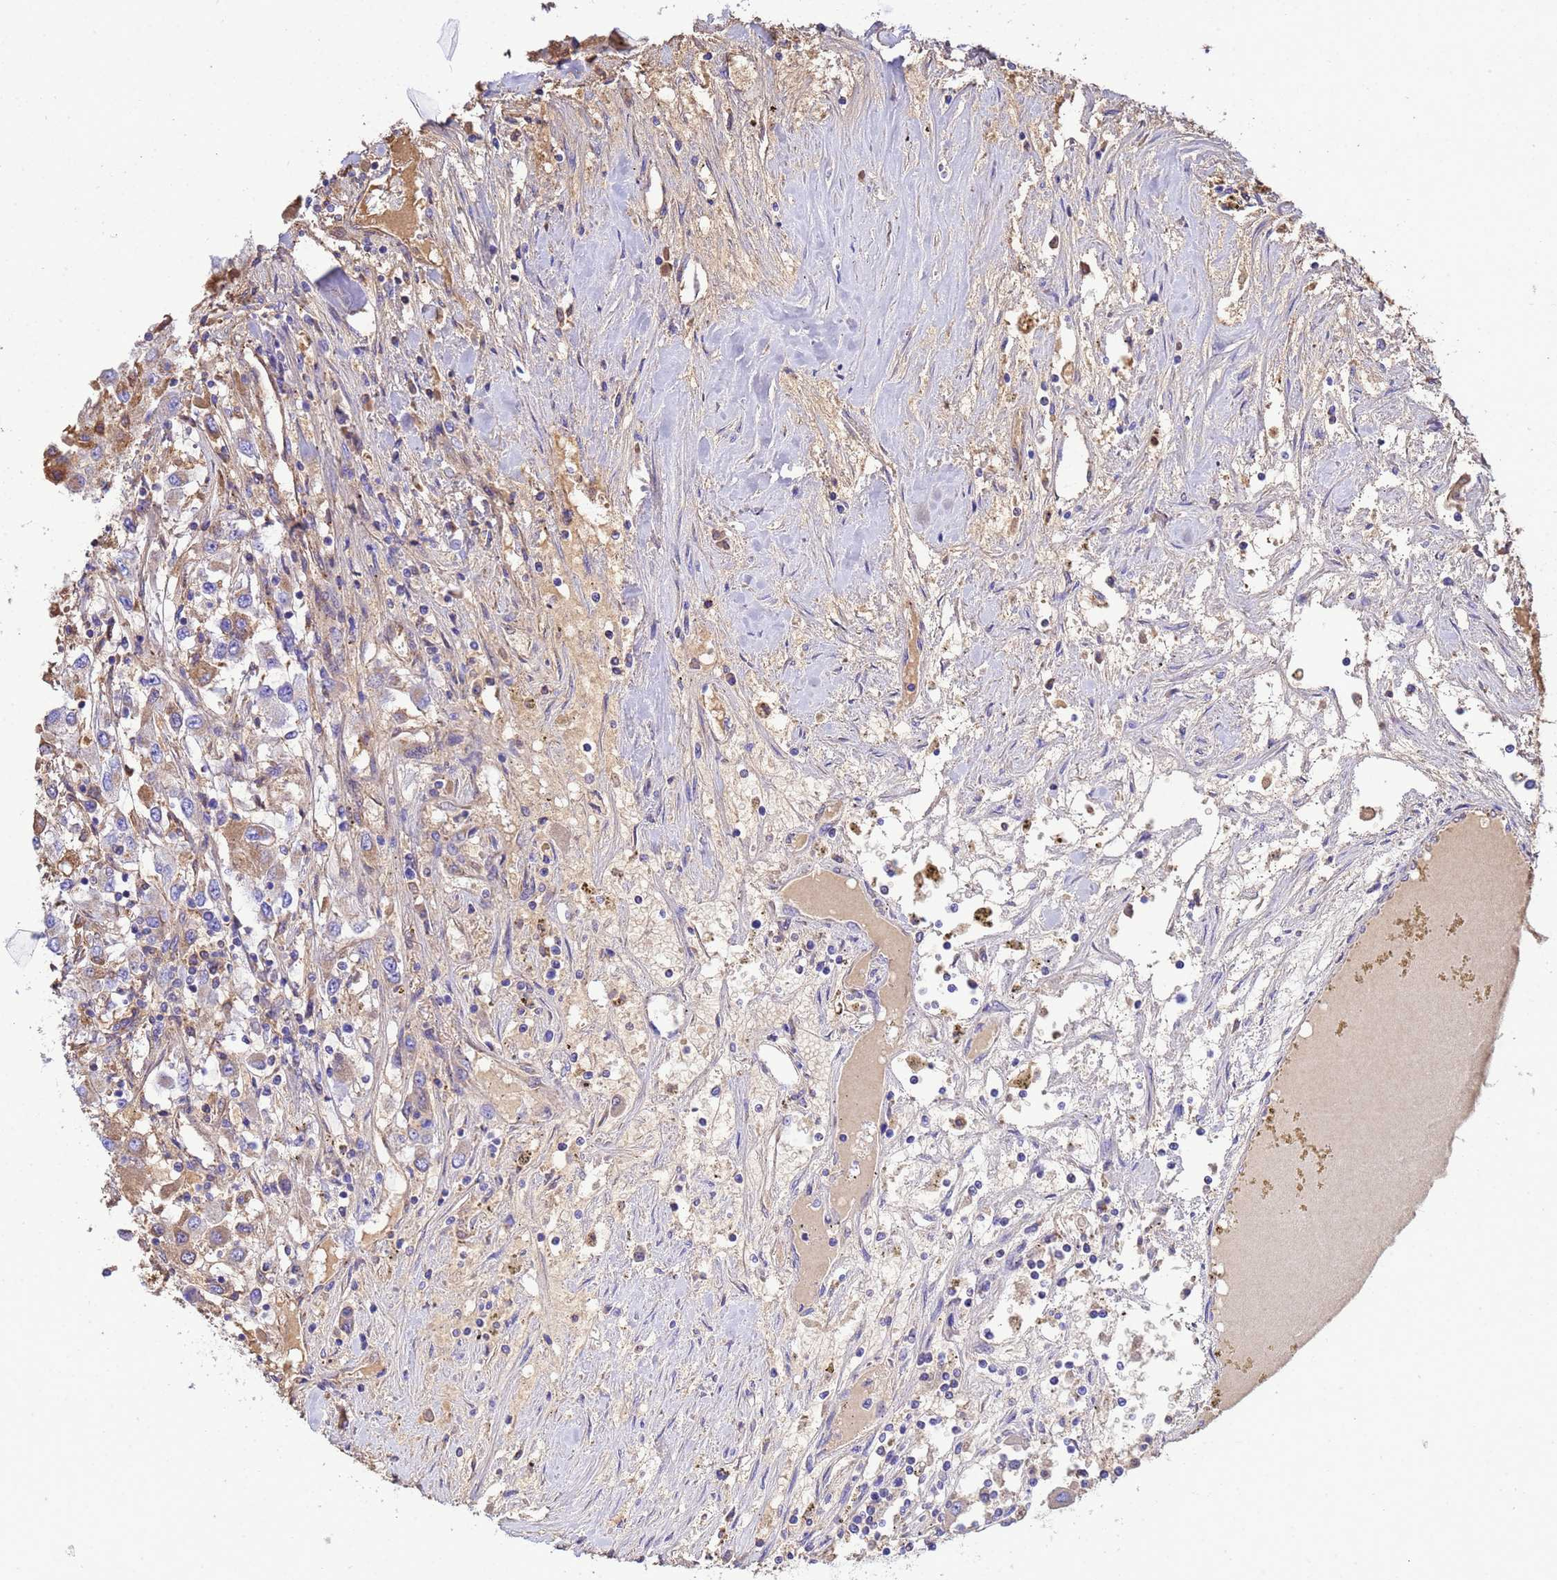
{"staining": {"intensity": "moderate", "quantity": "25%-75%", "location": "cytoplasmic/membranous"}, "tissue": "renal cancer", "cell_type": "Tumor cells", "image_type": "cancer", "snomed": [{"axis": "morphology", "description": "Adenocarcinoma, NOS"}, {"axis": "topography", "description": "Kidney"}], "caption": "A brown stain highlights moderate cytoplasmic/membranous expression of a protein in renal adenocarcinoma tumor cells. (DAB IHC, brown staining for protein, blue staining for nuclei).", "gene": "GLUD1", "patient": {"sex": "female", "age": 67}}